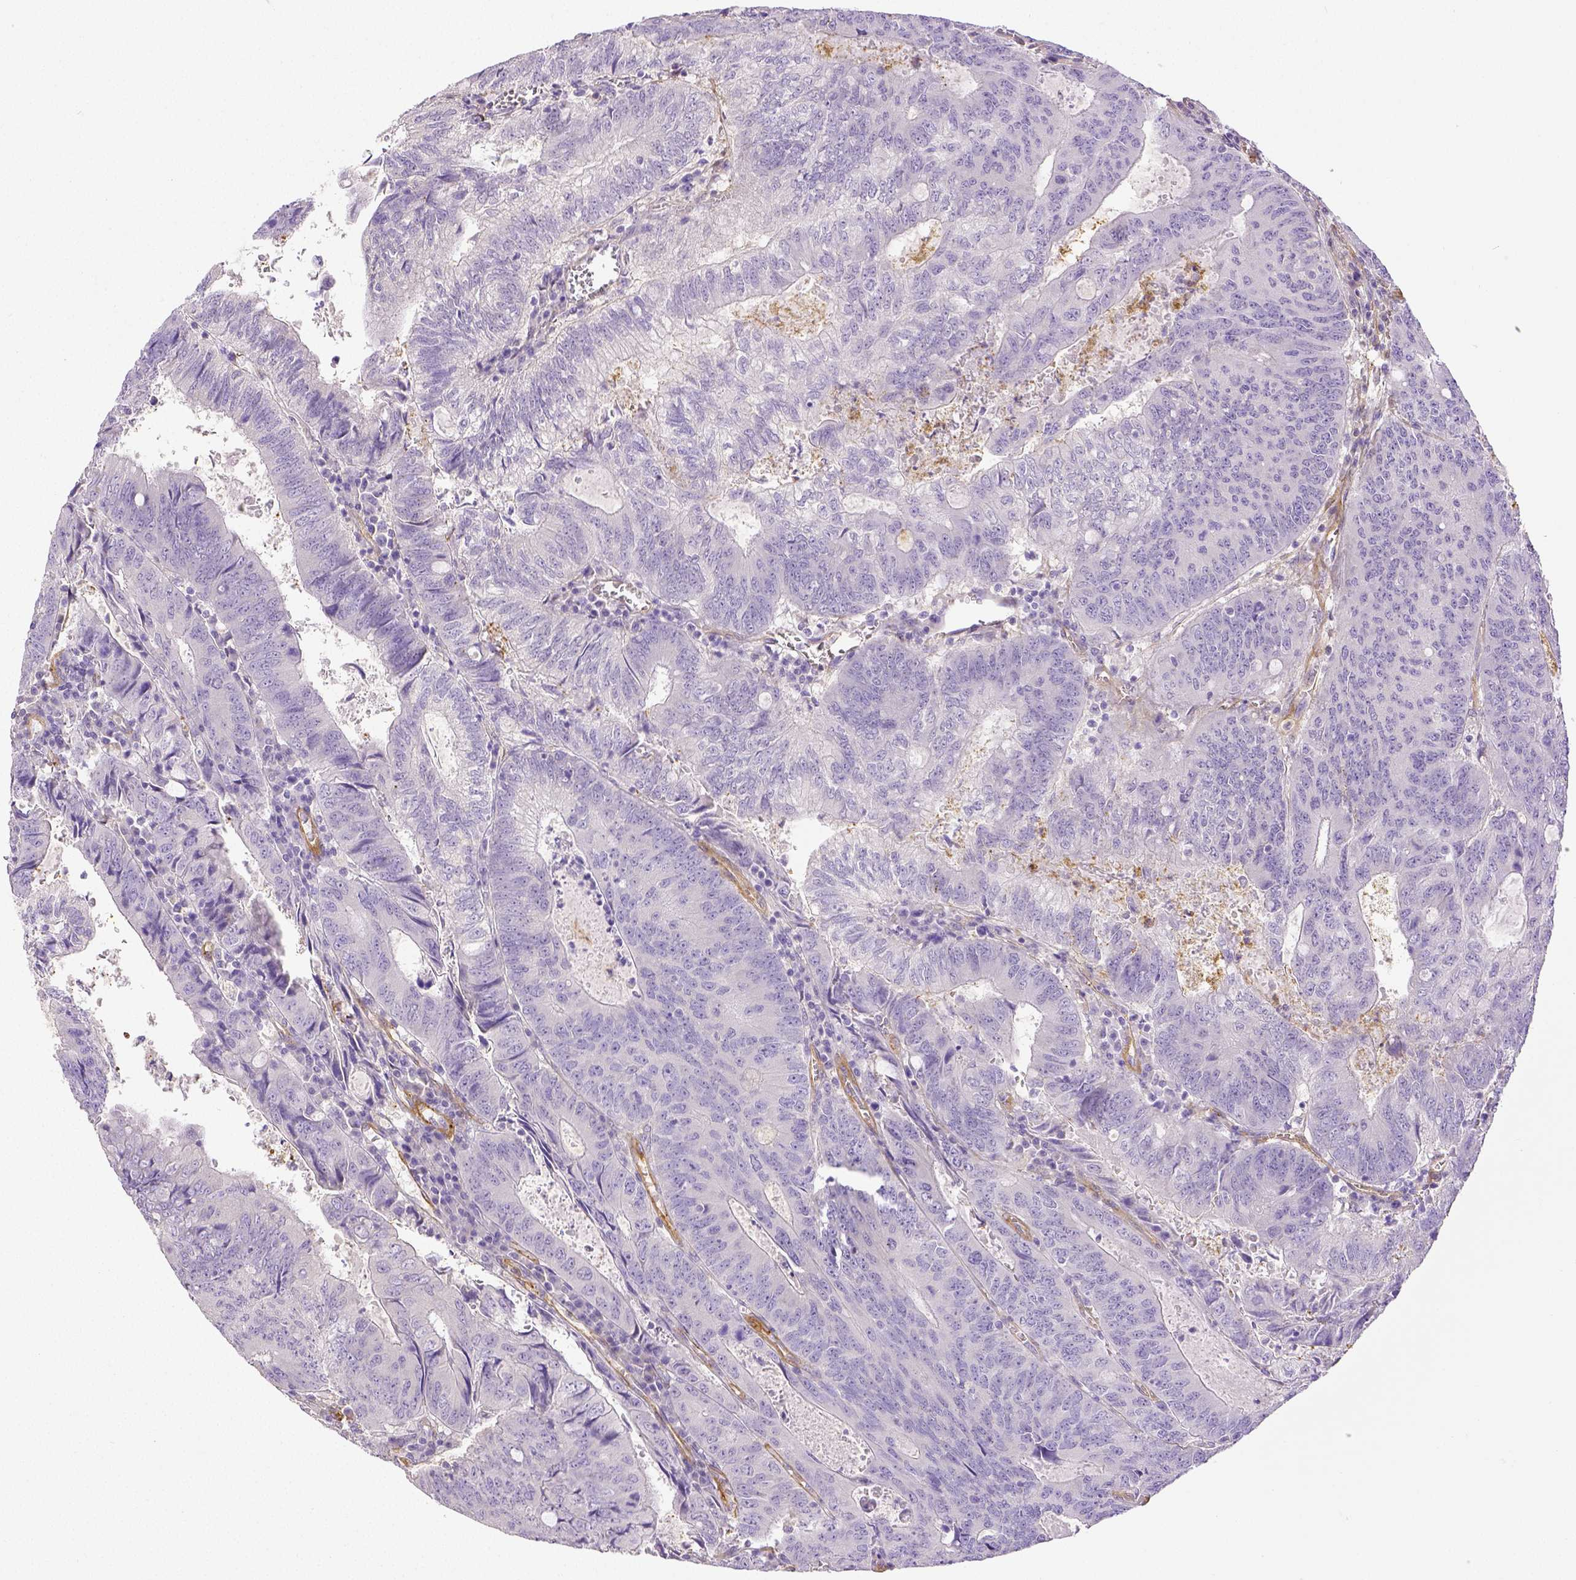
{"staining": {"intensity": "negative", "quantity": "none", "location": "none"}, "tissue": "colorectal cancer", "cell_type": "Tumor cells", "image_type": "cancer", "snomed": [{"axis": "morphology", "description": "Adenocarcinoma, NOS"}, {"axis": "topography", "description": "Colon"}], "caption": "This is an immunohistochemistry histopathology image of human colorectal adenocarcinoma. There is no positivity in tumor cells.", "gene": "THY1", "patient": {"sex": "male", "age": 67}}